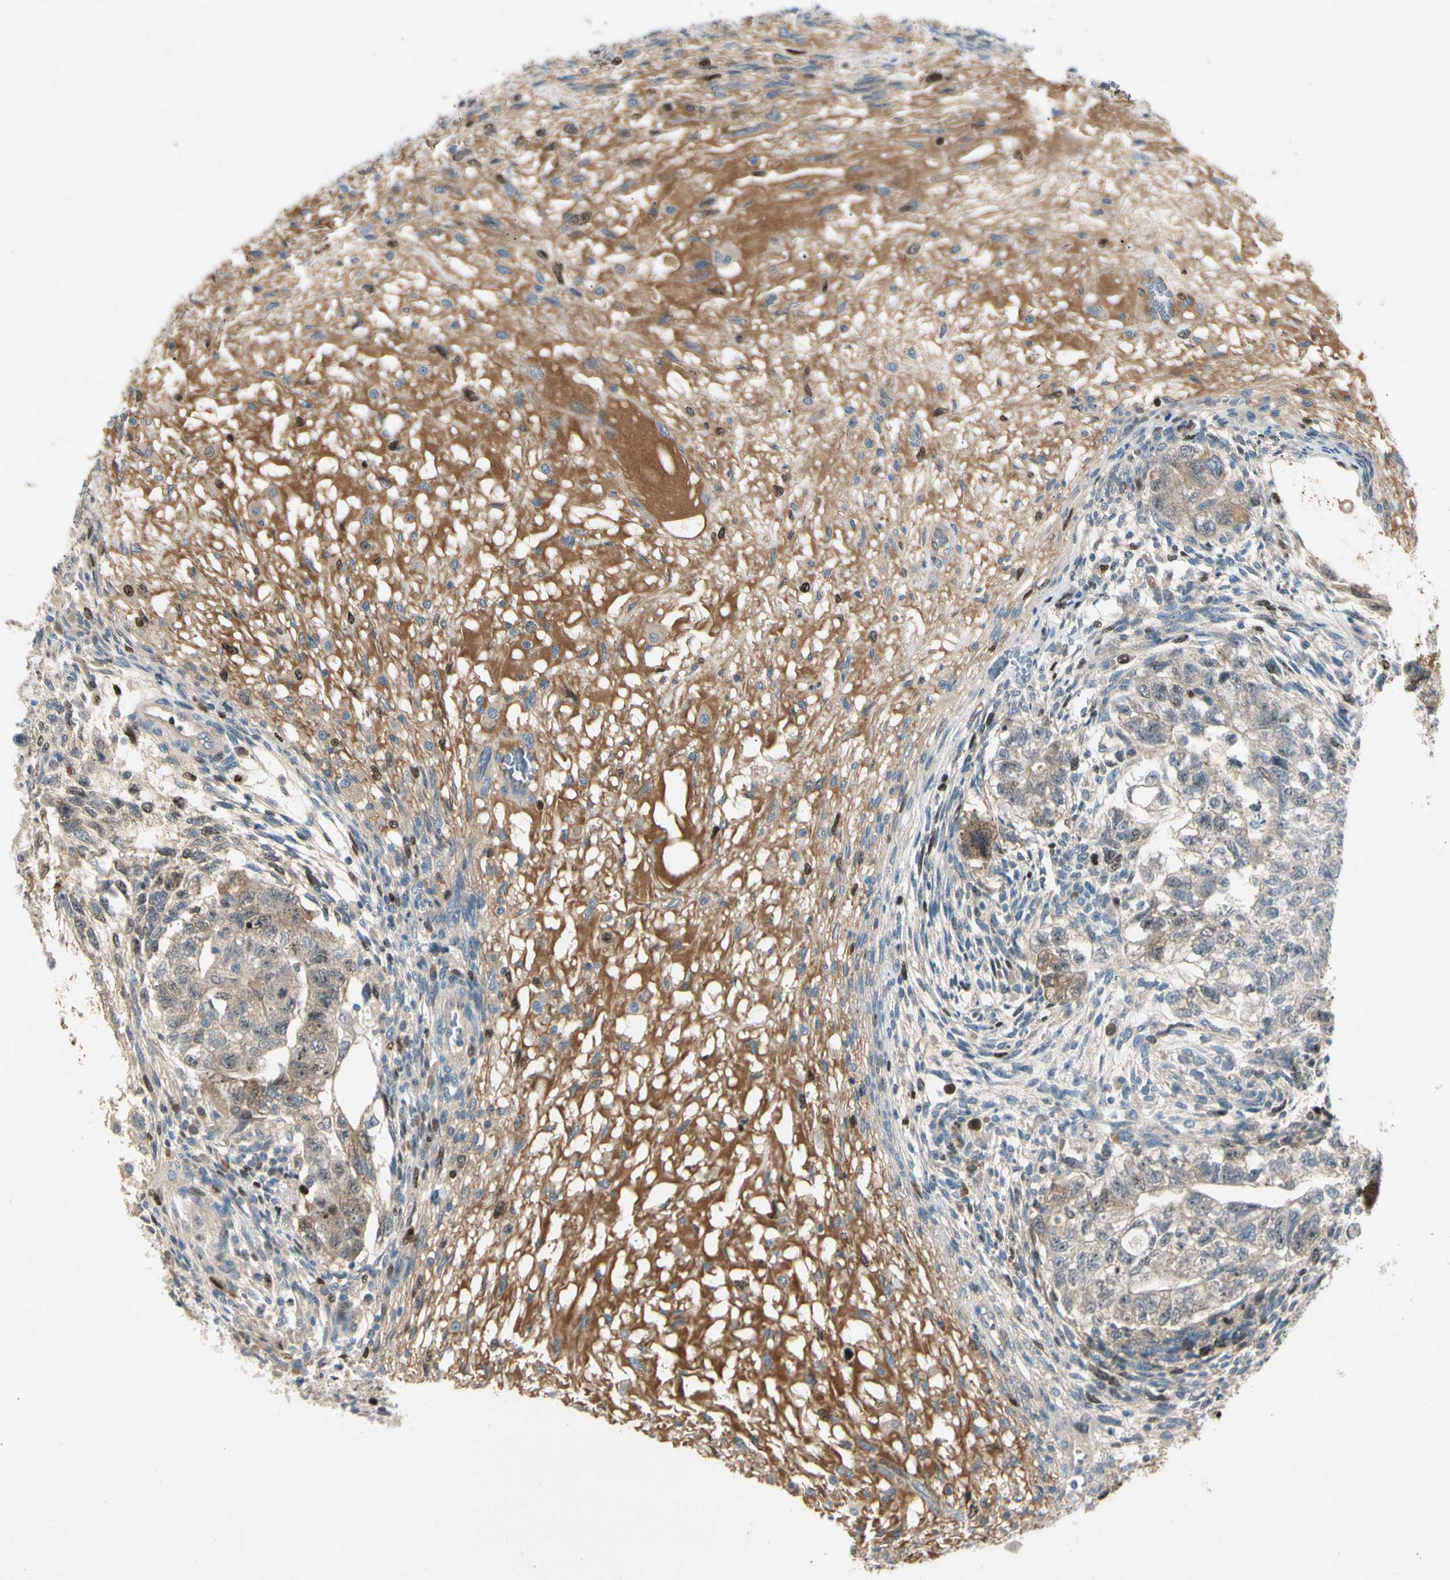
{"staining": {"intensity": "negative", "quantity": "none", "location": "none"}, "tissue": "testis cancer", "cell_type": "Tumor cells", "image_type": "cancer", "snomed": [{"axis": "morphology", "description": "Normal tissue, NOS"}, {"axis": "morphology", "description": "Carcinoma, Embryonal, NOS"}, {"axis": "topography", "description": "Testis"}], "caption": "This histopathology image is of testis cancer (embryonal carcinoma) stained with immunohistochemistry (IHC) to label a protein in brown with the nuclei are counter-stained blue. There is no positivity in tumor cells.", "gene": "PITX1", "patient": {"sex": "male", "age": 36}}